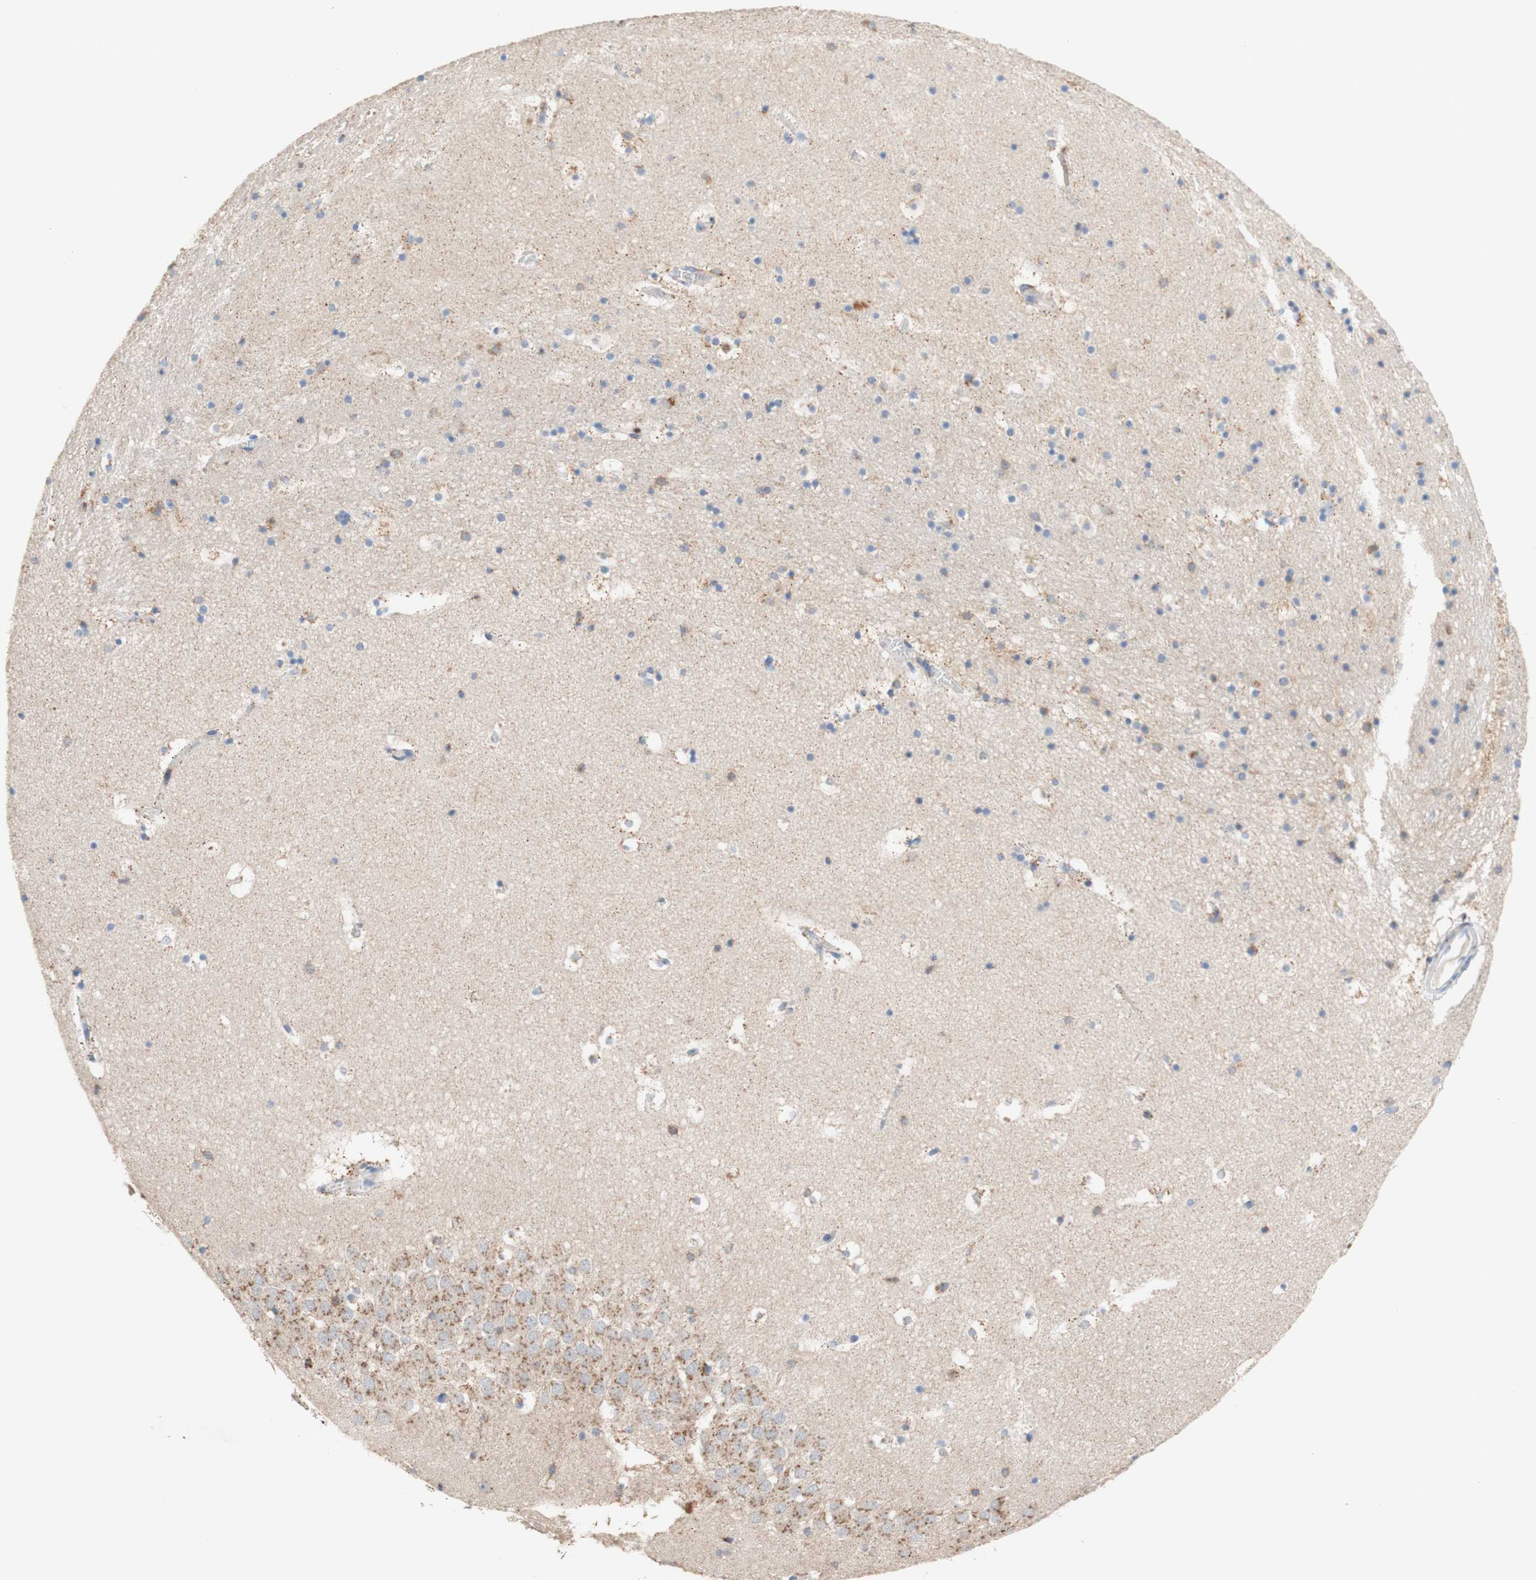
{"staining": {"intensity": "weak", "quantity": "<25%", "location": "cytoplasmic/membranous"}, "tissue": "hippocampus", "cell_type": "Glial cells", "image_type": "normal", "snomed": [{"axis": "morphology", "description": "Normal tissue, NOS"}, {"axis": "topography", "description": "Hippocampus"}], "caption": "Glial cells show no significant protein positivity in unremarkable hippocampus.", "gene": "SPINK6", "patient": {"sex": "male", "age": 45}}